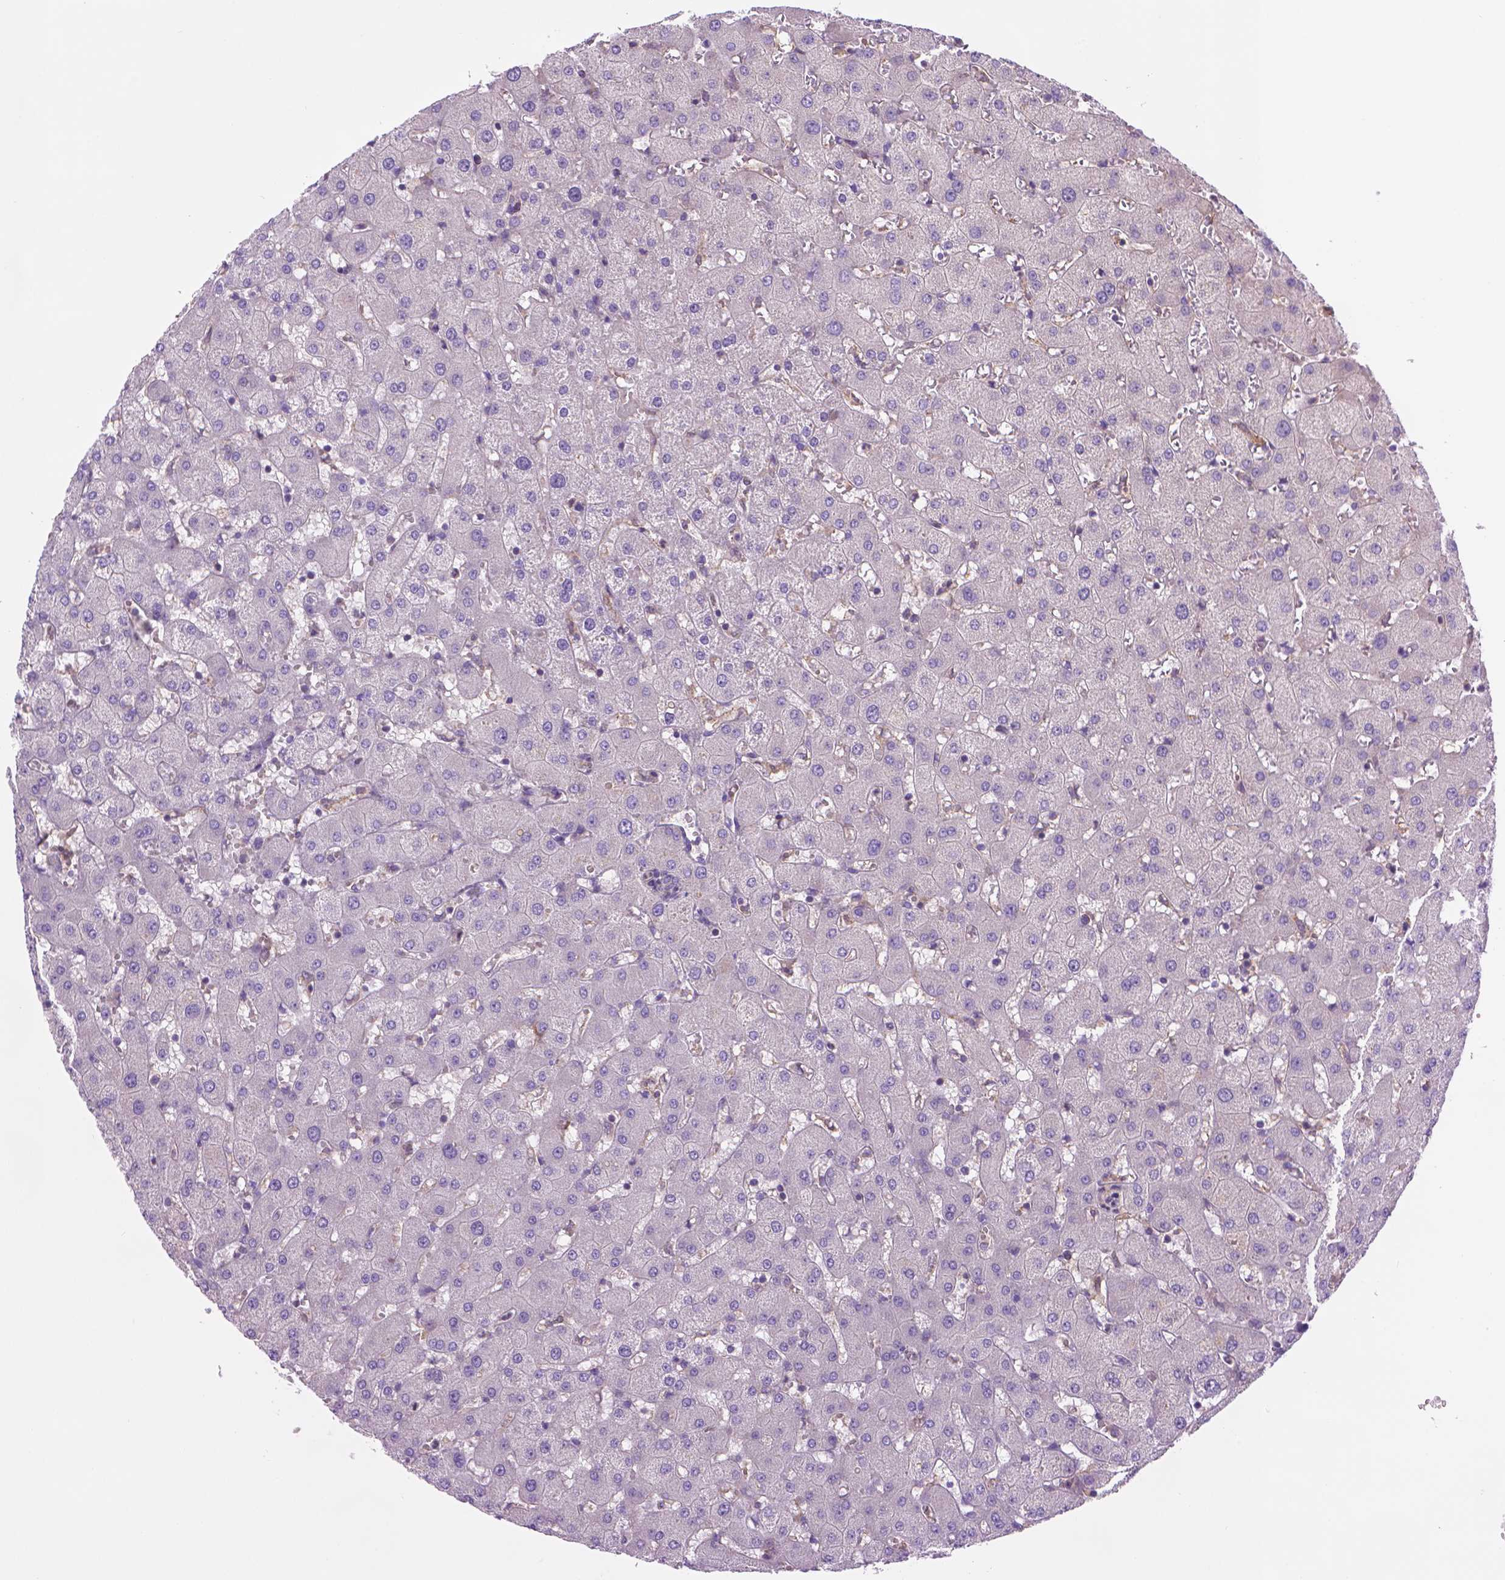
{"staining": {"intensity": "negative", "quantity": "none", "location": "none"}, "tissue": "liver", "cell_type": "Cholangiocytes", "image_type": "normal", "snomed": [{"axis": "morphology", "description": "Normal tissue, NOS"}, {"axis": "topography", "description": "Liver"}], "caption": "Cholangiocytes show no significant protein positivity in normal liver.", "gene": "SLC51B", "patient": {"sex": "female", "age": 63}}